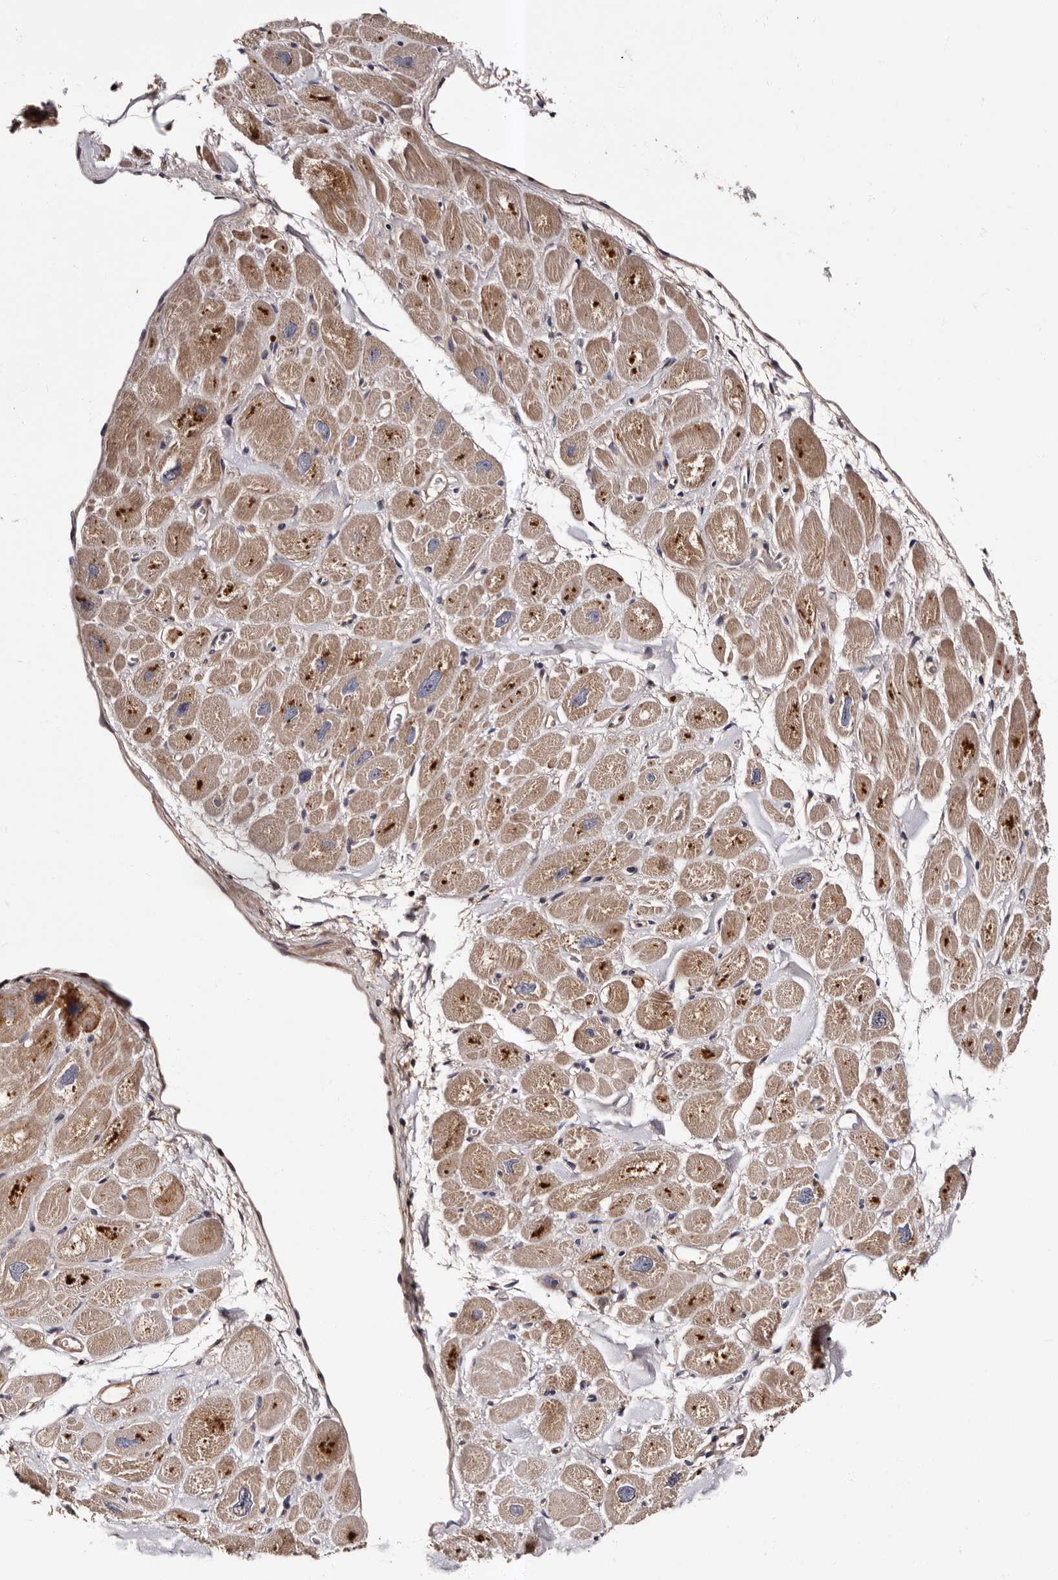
{"staining": {"intensity": "strong", "quantity": ">75%", "location": "cytoplasmic/membranous"}, "tissue": "heart muscle", "cell_type": "Cardiomyocytes", "image_type": "normal", "snomed": [{"axis": "morphology", "description": "Normal tissue, NOS"}, {"axis": "topography", "description": "Heart"}], "caption": "Protein staining demonstrates strong cytoplasmic/membranous expression in about >75% of cardiomyocytes in normal heart muscle. The protein is shown in brown color, while the nuclei are stained blue.", "gene": "ADCK5", "patient": {"sex": "male", "age": 49}}